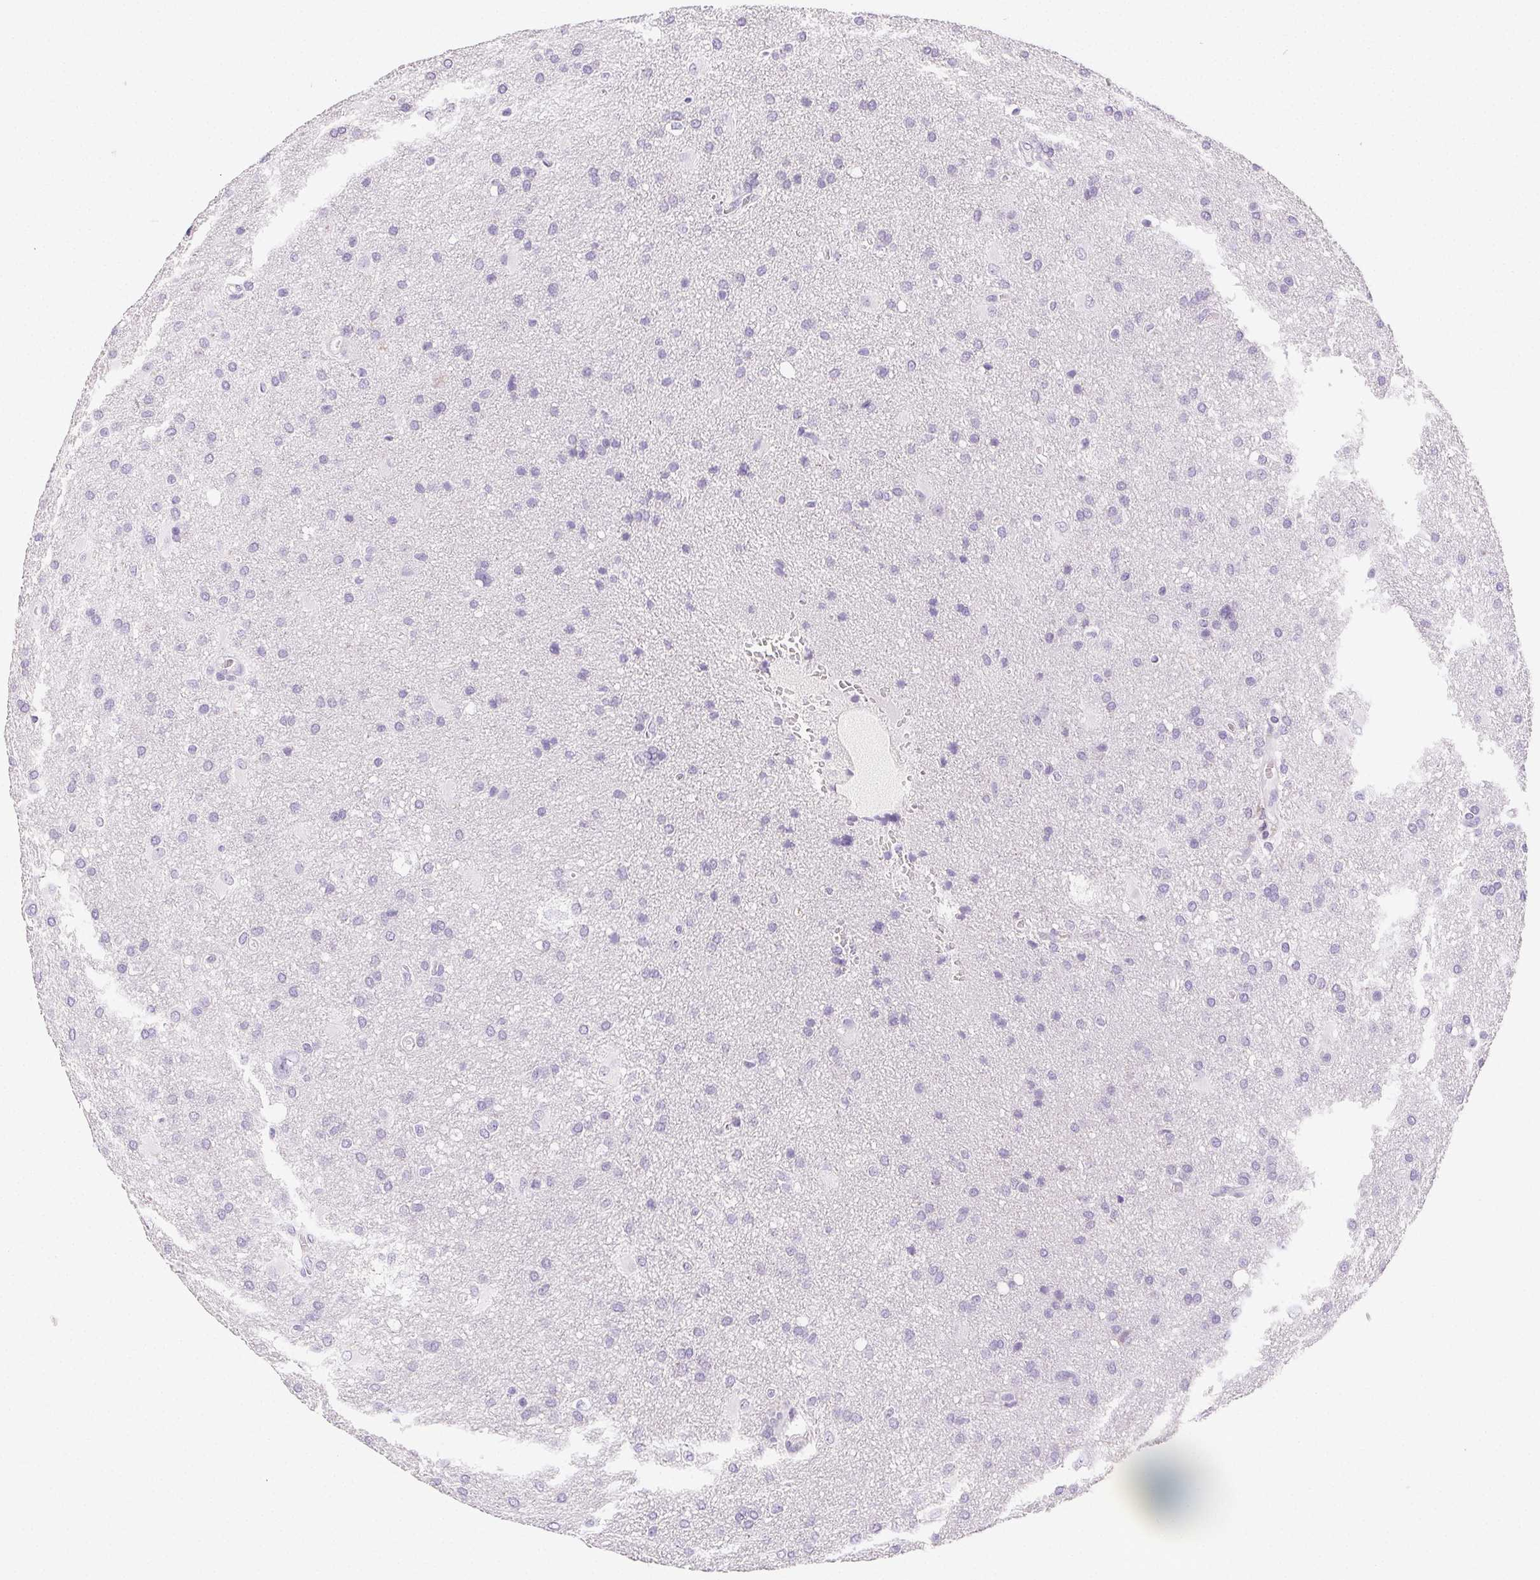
{"staining": {"intensity": "negative", "quantity": "none", "location": "none"}, "tissue": "glioma", "cell_type": "Tumor cells", "image_type": "cancer", "snomed": [{"axis": "morphology", "description": "Glioma, malignant, Low grade"}, {"axis": "topography", "description": "Brain"}], "caption": "DAB immunohistochemical staining of human low-grade glioma (malignant) exhibits no significant staining in tumor cells.", "gene": "BEND2", "patient": {"sex": "male", "age": 66}}